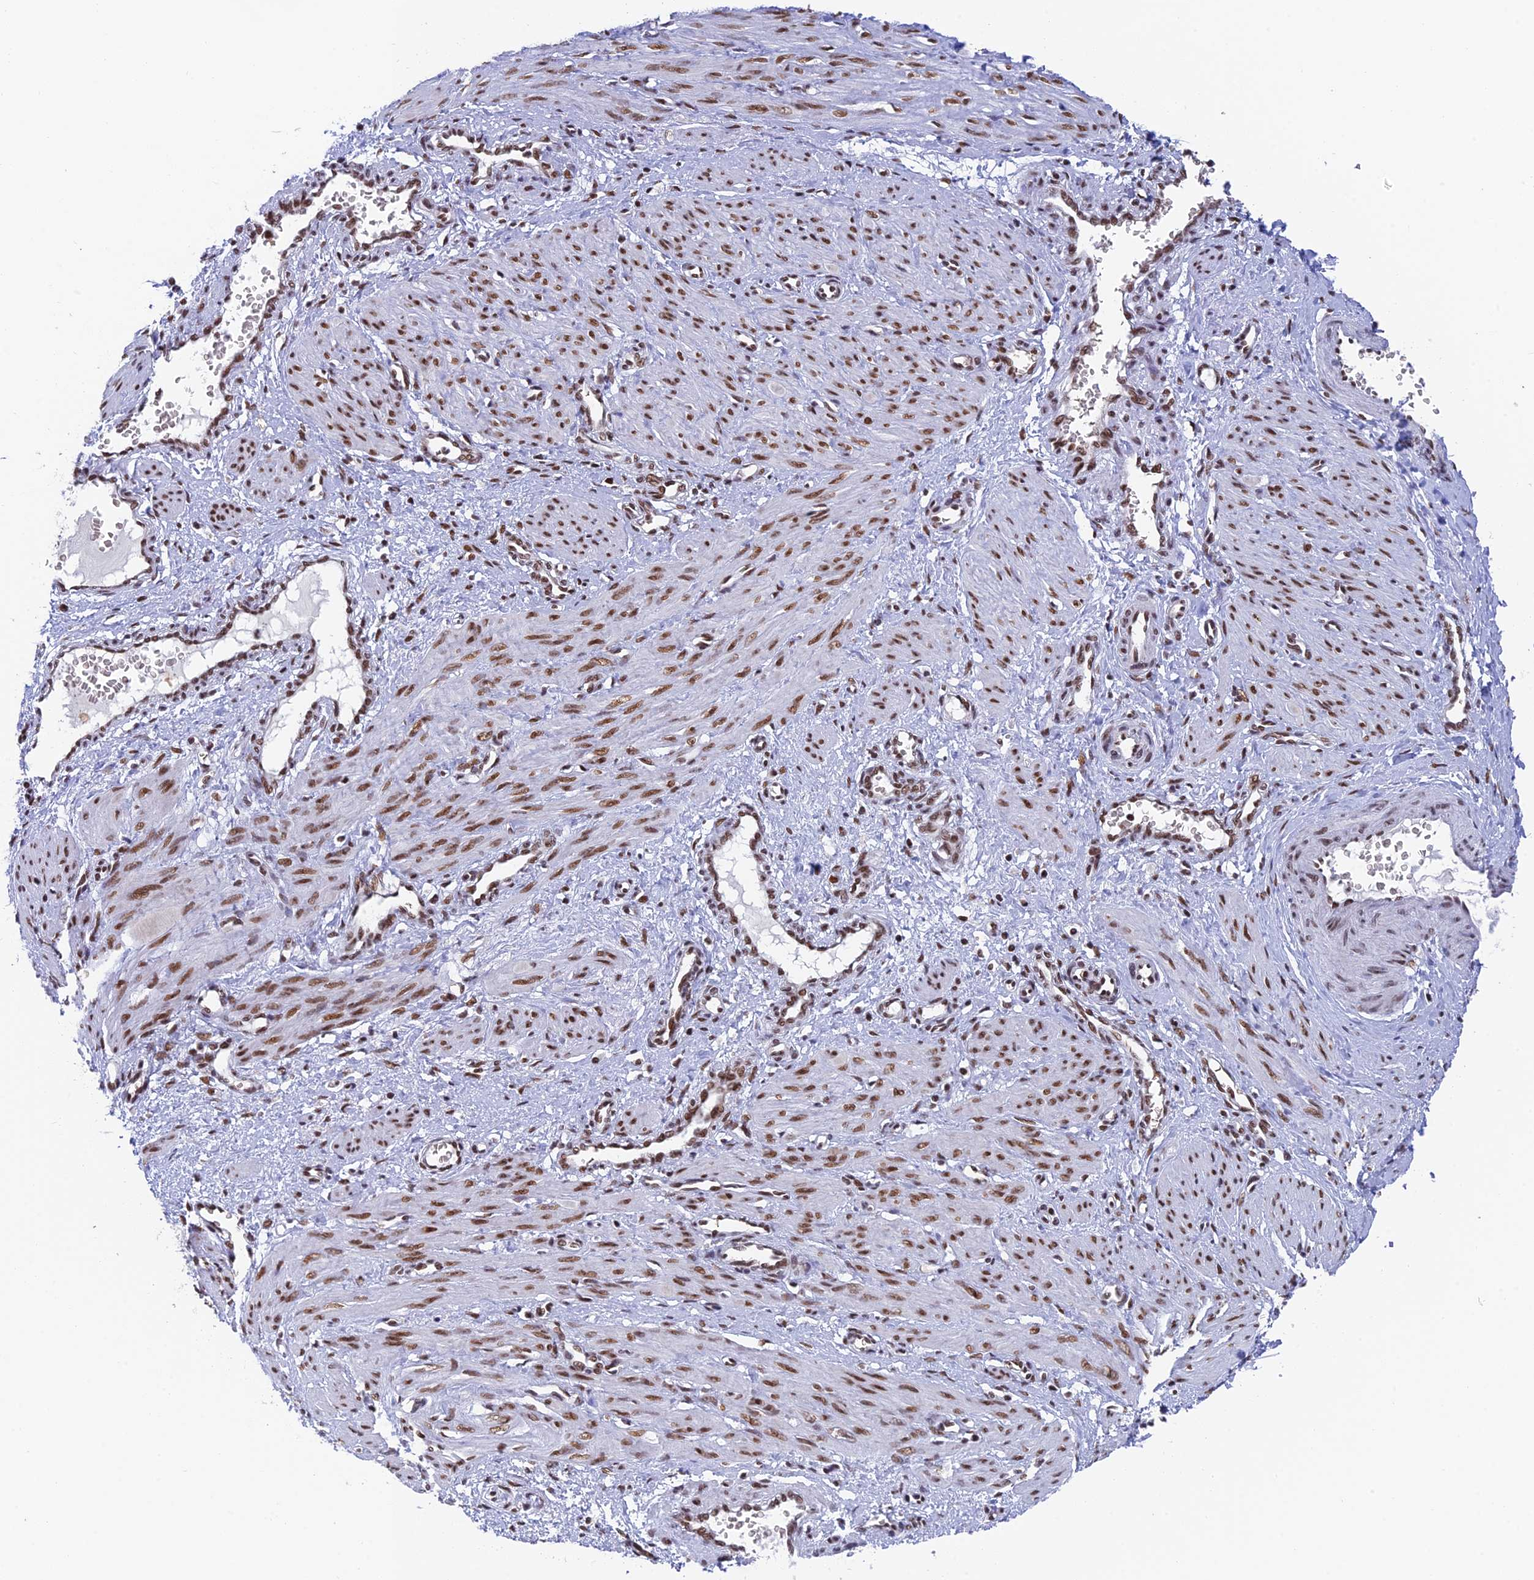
{"staining": {"intensity": "moderate", "quantity": ">75%", "location": "nuclear"}, "tissue": "smooth muscle", "cell_type": "Smooth muscle cells", "image_type": "normal", "snomed": [{"axis": "morphology", "description": "Normal tissue, NOS"}, {"axis": "topography", "description": "Endometrium"}], "caption": "IHC micrograph of unremarkable human smooth muscle stained for a protein (brown), which displays medium levels of moderate nuclear expression in approximately >75% of smooth muscle cells.", "gene": "EEF1AKMT3", "patient": {"sex": "female", "age": 33}}